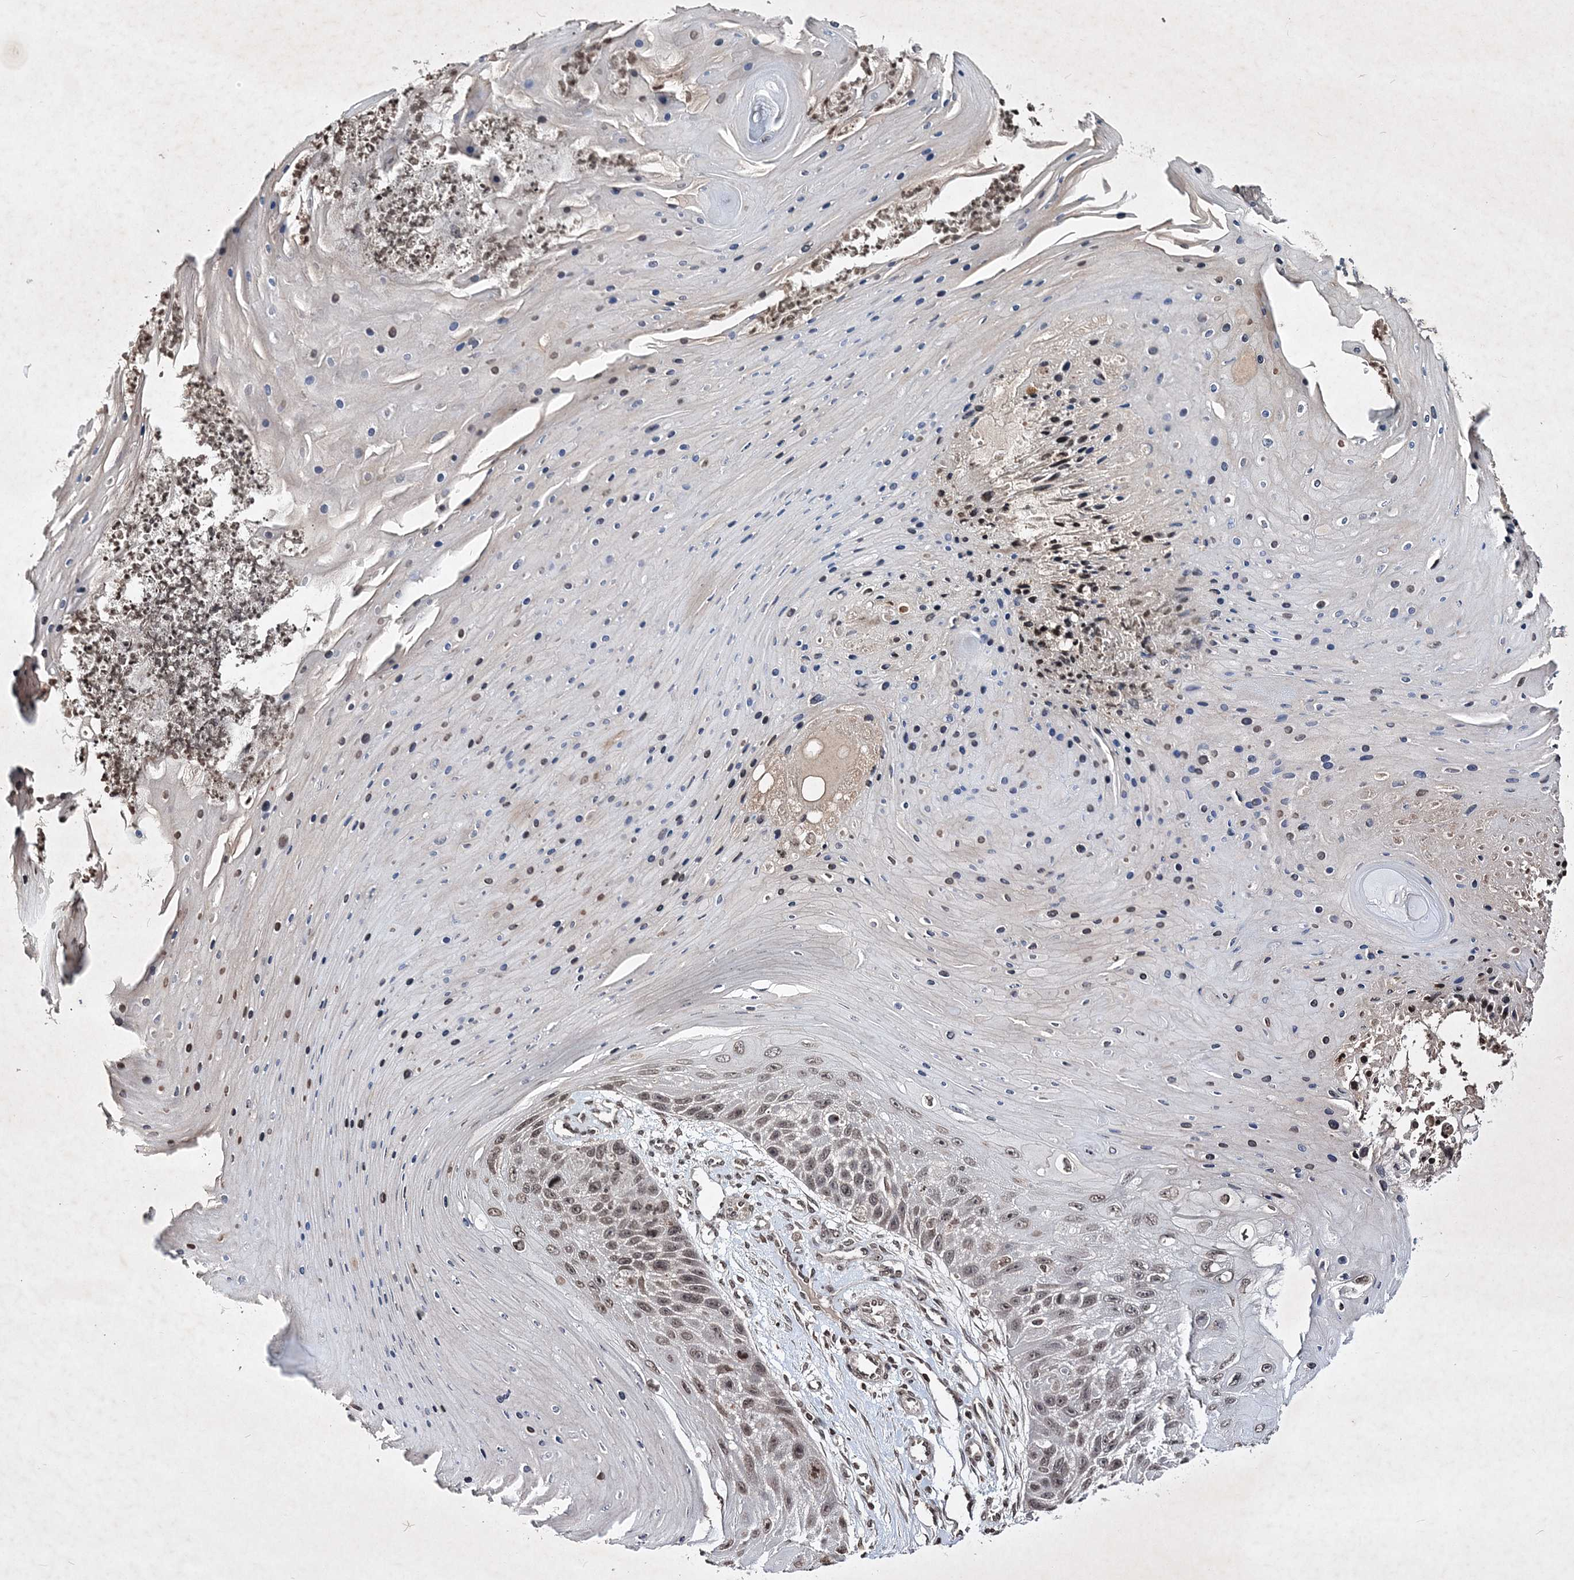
{"staining": {"intensity": "moderate", "quantity": ">75%", "location": "nuclear"}, "tissue": "skin cancer", "cell_type": "Tumor cells", "image_type": "cancer", "snomed": [{"axis": "morphology", "description": "Squamous cell carcinoma, NOS"}, {"axis": "topography", "description": "Skin"}], "caption": "A brown stain shows moderate nuclear expression of a protein in skin cancer (squamous cell carcinoma) tumor cells.", "gene": "SOWAHB", "patient": {"sex": "female", "age": 88}}